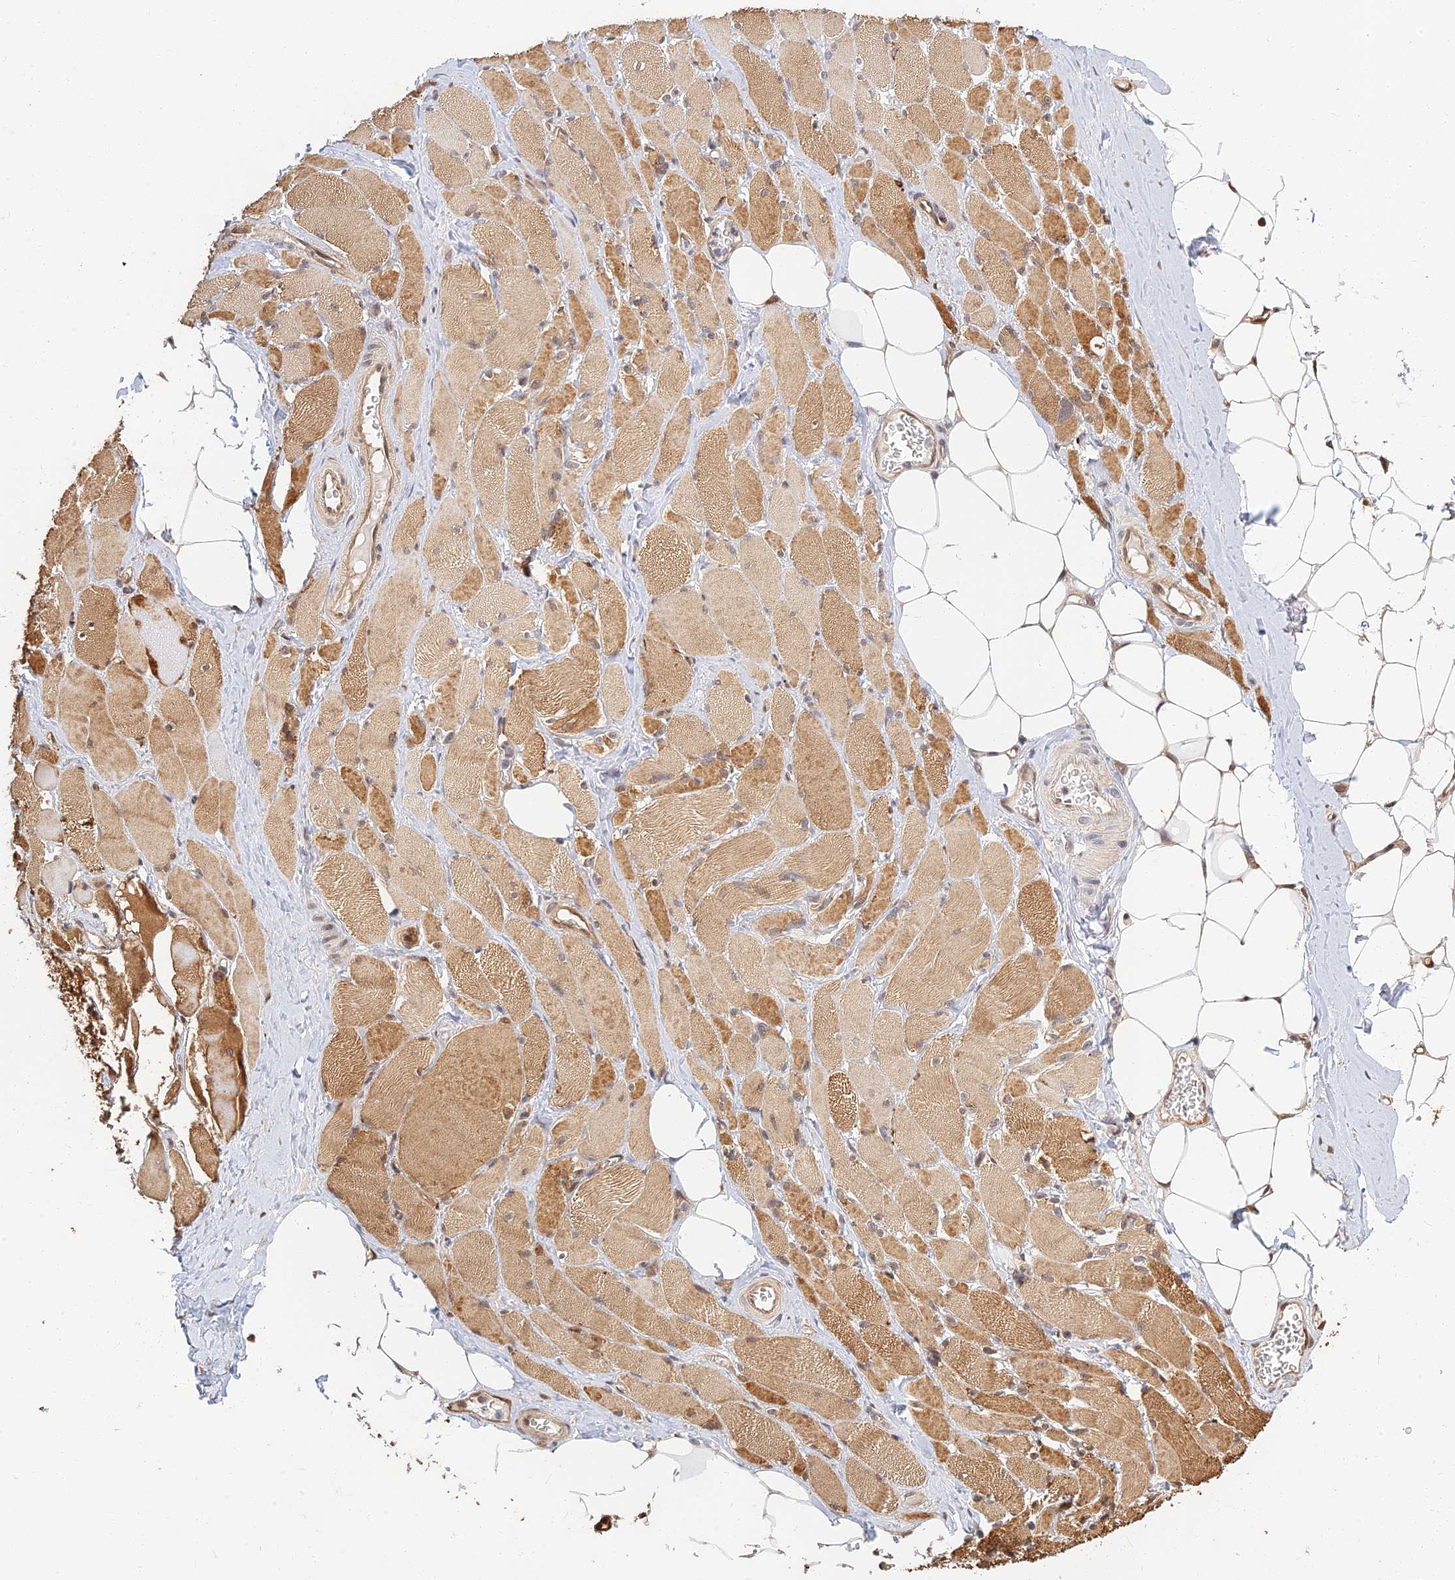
{"staining": {"intensity": "moderate", "quantity": ">75%", "location": "cytoplasmic/membranous"}, "tissue": "skeletal muscle", "cell_type": "Myocytes", "image_type": "normal", "snomed": [{"axis": "morphology", "description": "Normal tissue, NOS"}, {"axis": "morphology", "description": "Basal cell carcinoma"}, {"axis": "topography", "description": "Skeletal muscle"}], "caption": "A brown stain shows moderate cytoplasmic/membranous positivity of a protein in myocytes of unremarkable human skeletal muscle. Immunohistochemistry (ihc) stains the protein in brown and the nuclei are stained blue.", "gene": "LRRN3", "patient": {"sex": "female", "age": 64}}